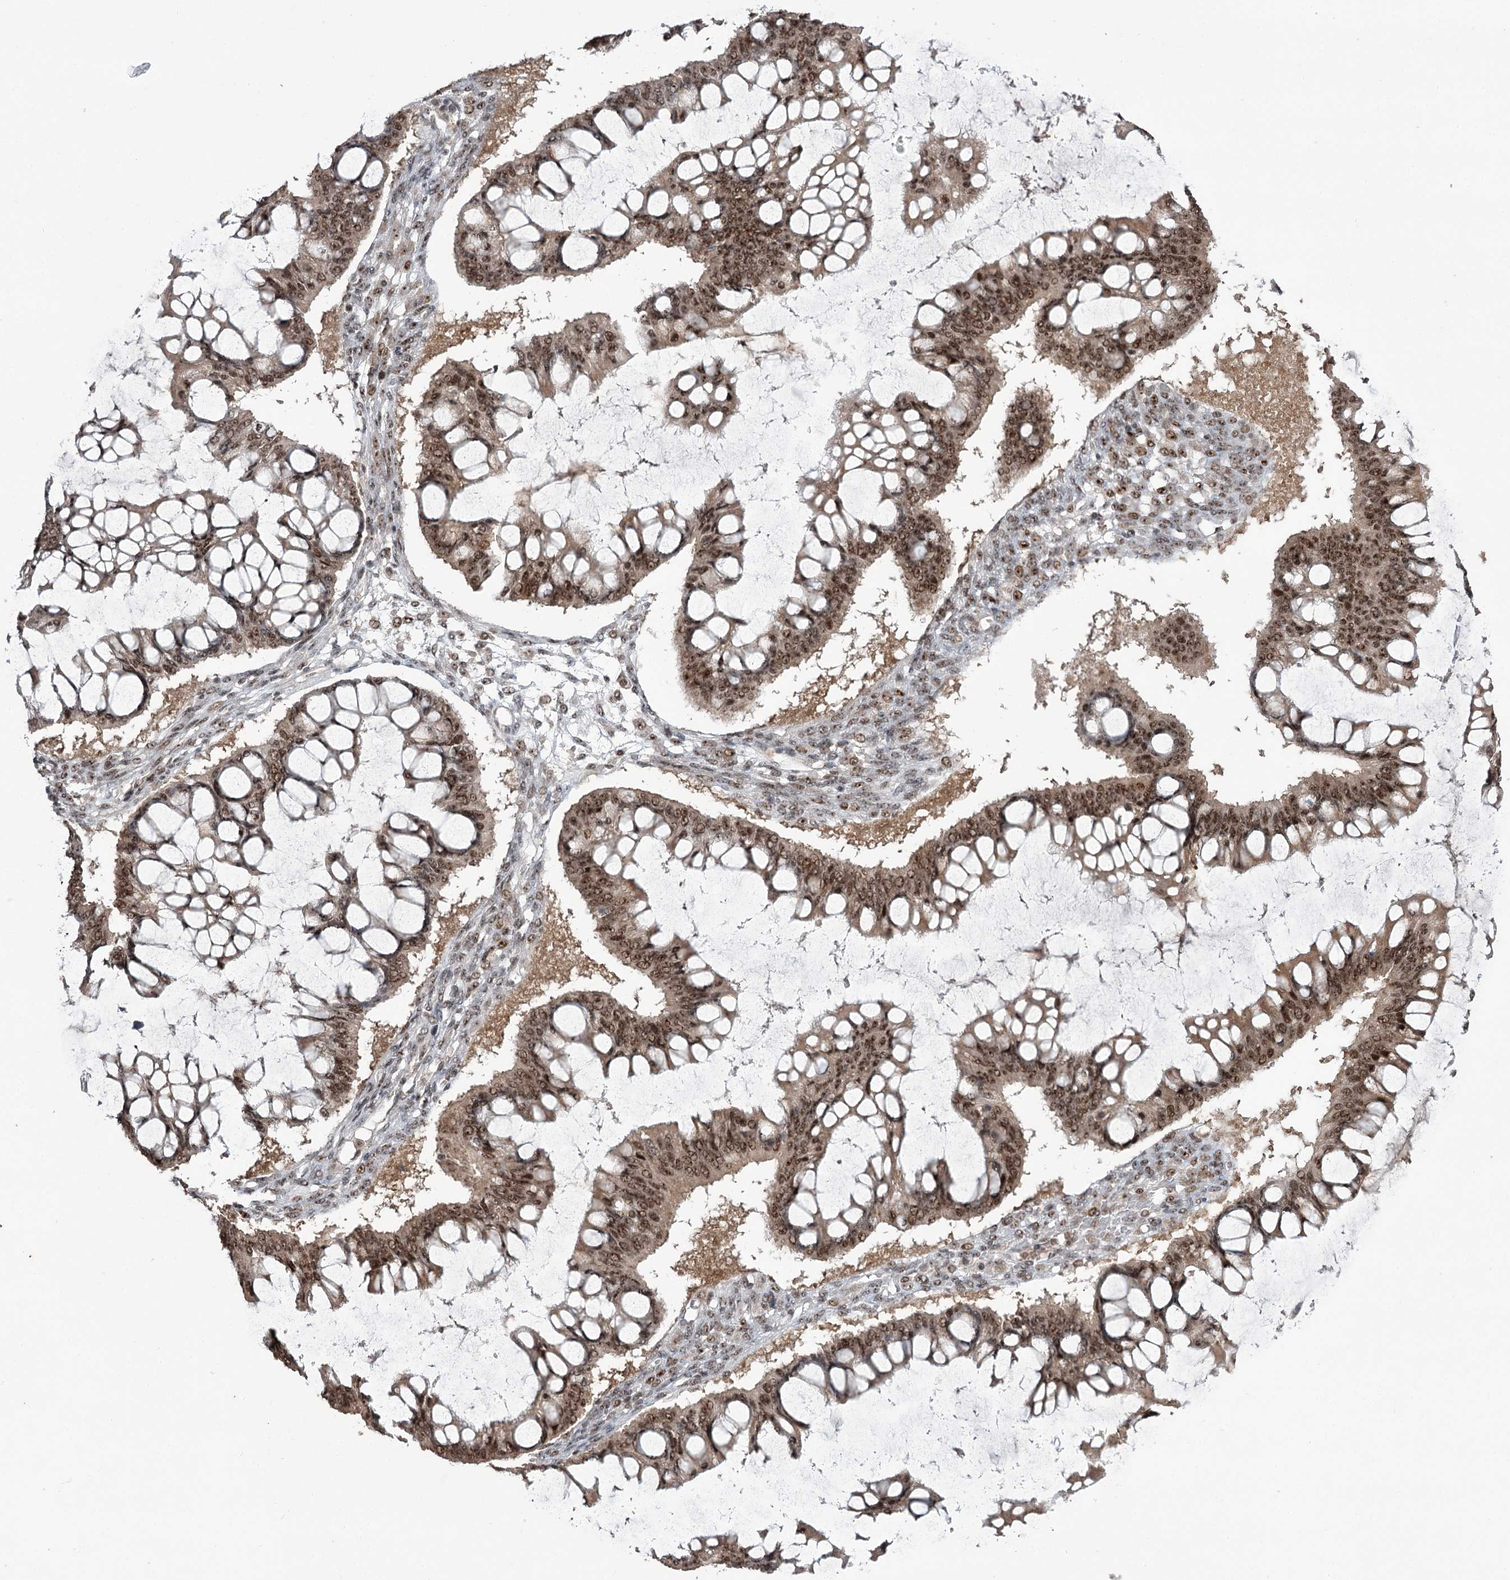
{"staining": {"intensity": "moderate", "quantity": ">75%", "location": "nuclear"}, "tissue": "ovarian cancer", "cell_type": "Tumor cells", "image_type": "cancer", "snomed": [{"axis": "morphology", "description": "Cystadenocarcinoma, mucinous, NOS"}, {"axis": "topography", "description": "Ovary"}], "caption": "Immunohistochemical staining of ovarian mucinous cystadenocarcinoma shows medium levels of moderate nuclear staining in about >75% of tumor cells.", "gene": "ERCC3", "patient": {"sex": "female", "age": 73}}